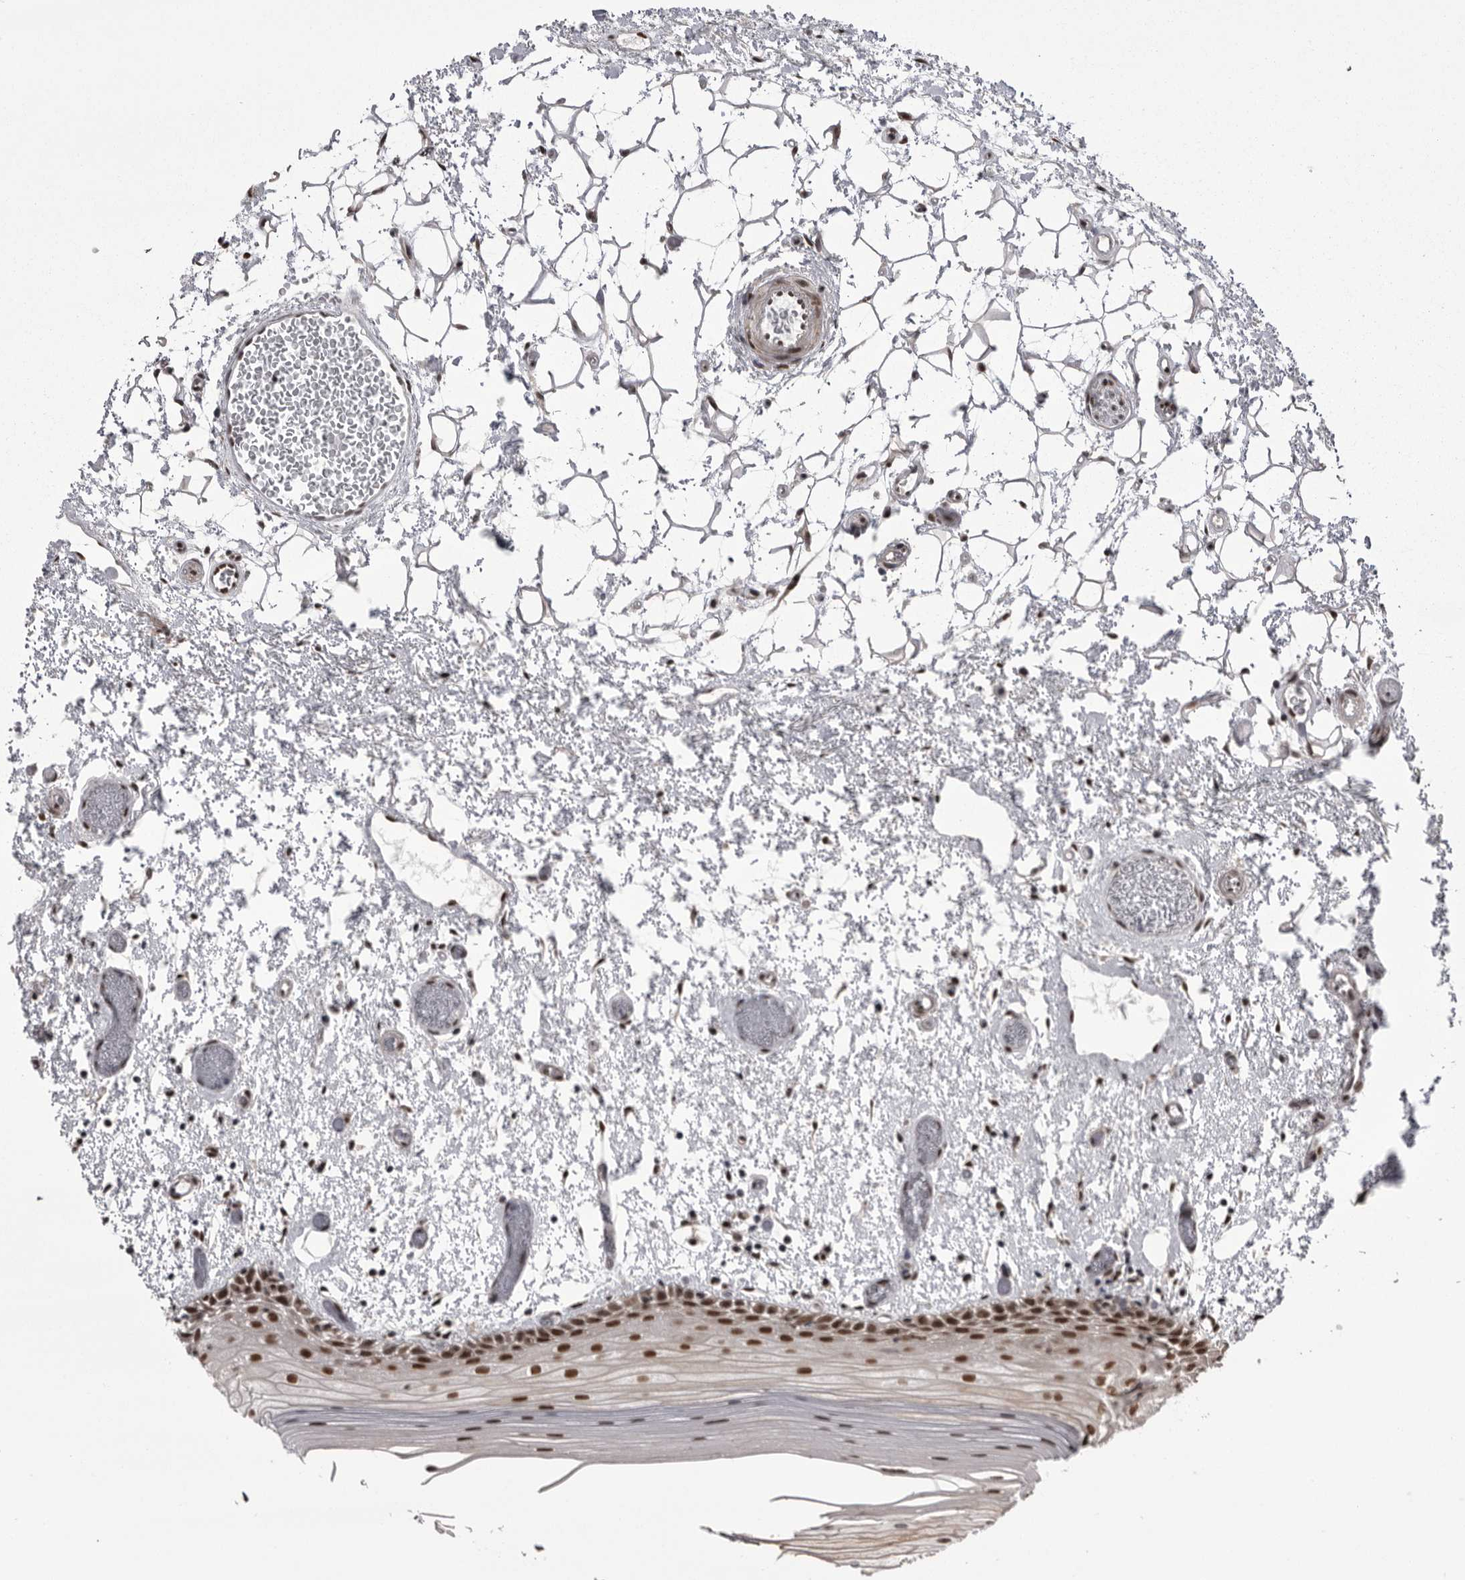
{"staining": {"intensity": "strong", "quantity": ">75%", "location": "nuclear"}, "tissue": "oral mucosa", "cell_type": "Squamous epithelial cells", "image_type": "normal", "snomed": [{"axis": "morphology", "description": "Normal tissue, NOS"}, {"axis": "topography", "description": "Oral tissue"}], "caption": "A brown stain shows strong nuclear expression of a protein in squamous epithelial cells of benign oral mucosa. Immunohistochemistry (ihc) stains the protein of interest in brown and the nuclei are stained blue.", "gene": "MEPCE", "patient": {"sex": "male", "age": 52}}